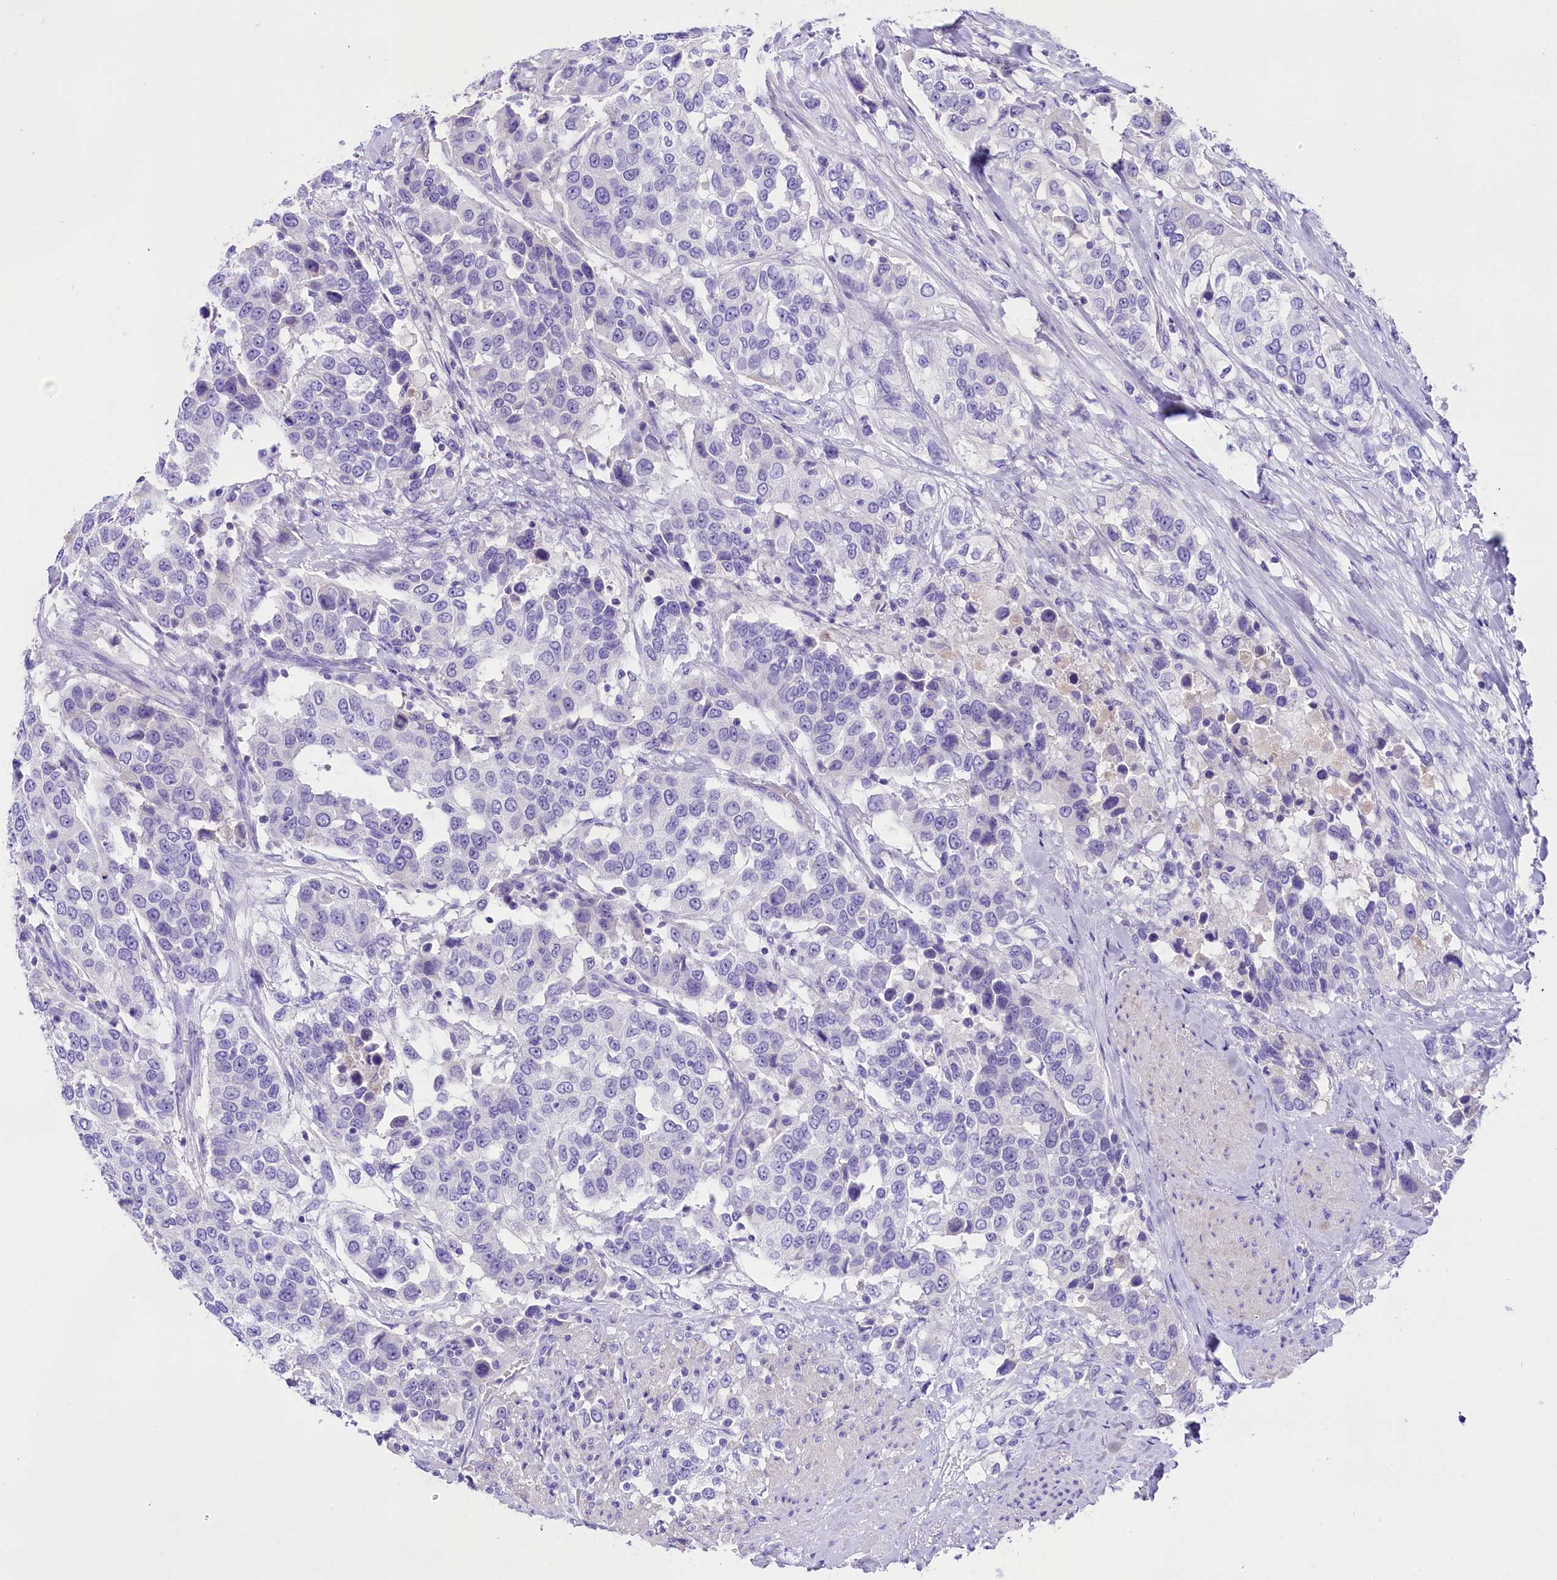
{"staining": {"intensity": "negative", "quantity": "none", "location": "none"}, "tissue": "urothelial cancer", "cell_type": "Tumor cells", "image_type": "cancer", "snomed": [{"axis": "morphology", "description": "Urothelial carcinoma, High grade"}, {"axis": "topography", "description": "Urinary bladder"}], "caption": "Tumor cells are negative for brown protein staining in urothelial cancer.", "gene": "SKIDA1", "patient": {"sex": "female", "age": 80}}